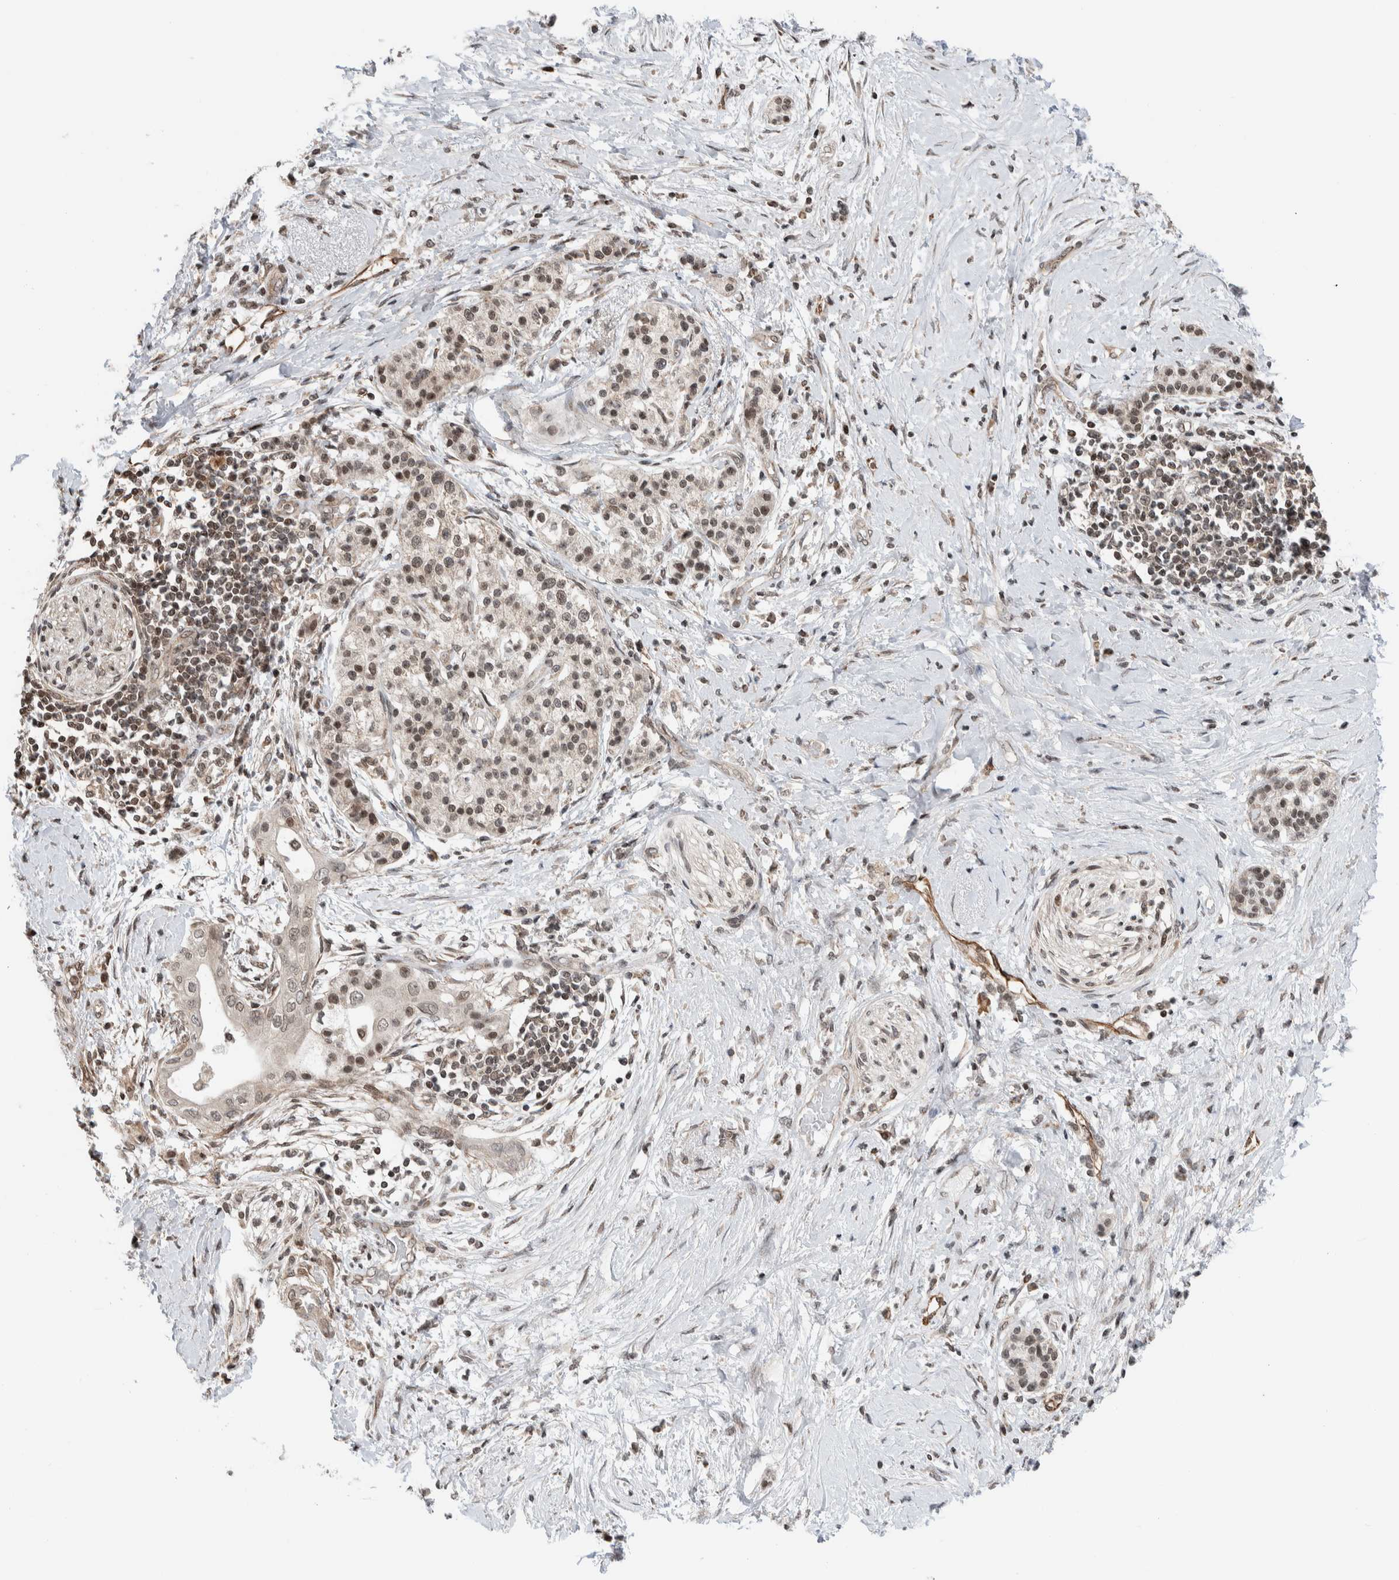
{"staining": {"intensity": "weak", "quantity": "25%-75%", "location": "nuclear"}, "tissue": "pancreatic cancer", "cell_type": "Tumor cells", "image_type": "cancer", "snomed": [{"axis": "morphology", "description": "Normal tissue, NOS"}, {"axis": "morphology", "description": "Adenocarcinoma, NOS"}, {"axis": "topography", "description": "Pancreas"}, {"axis": "topography", "description": "Duodenum"}], "caption": "IHC histopathology image of neoplastic tissue: pancreatic adenocarcinoma stained using immunohistochemistry demonstrates low levels of weak protein expression localized specifically in the nuclear of tumor cells, appearing as a nuclear brown color.", "gene": "NPLOC4", "patient": {"sex": "female", "age": 60}}